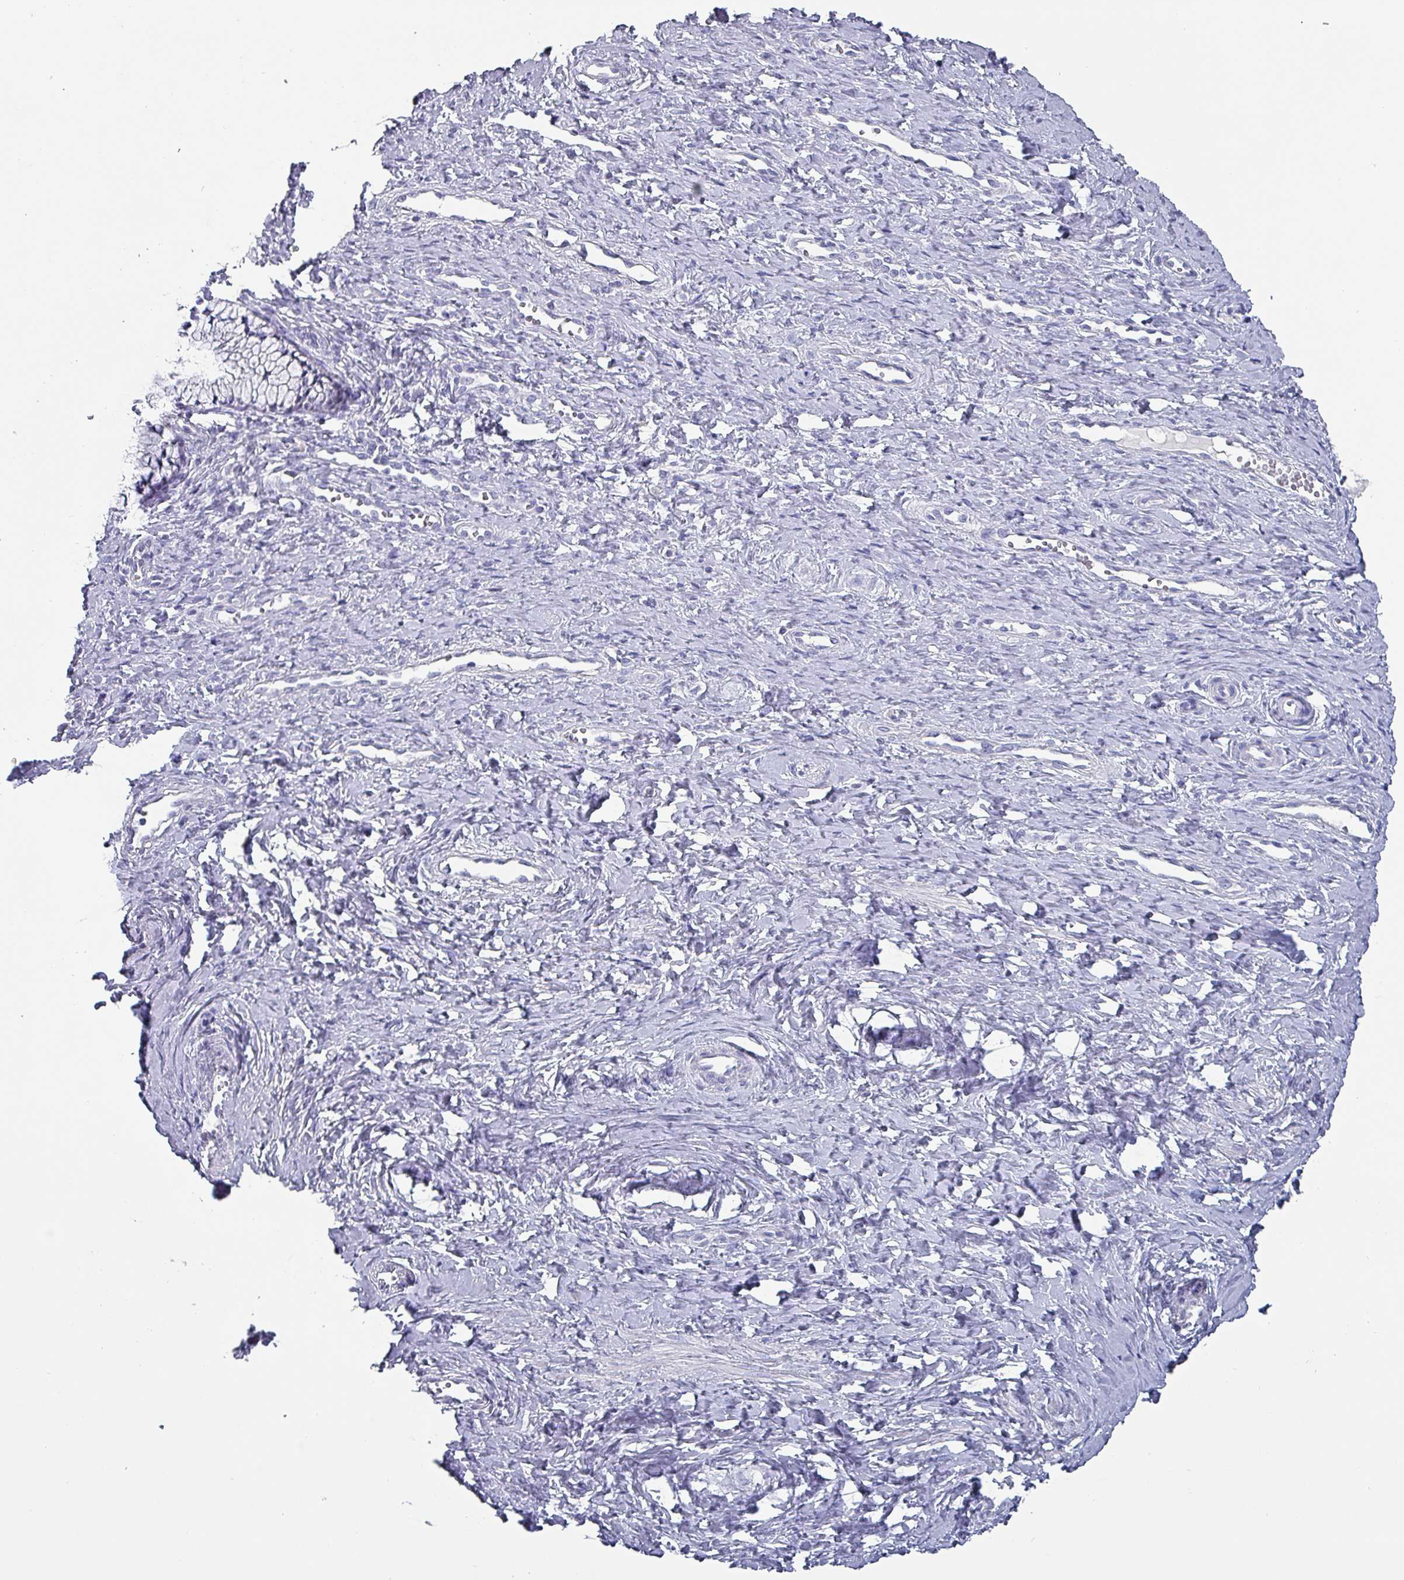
{"staining": {"intensity": "negative", "quantity": "none", "location": "none"}, "tissue": "cervix", "cell_type": "Glandular cells", "image_type": "normal", "snomed": [{"axis": "morphology", "description": "Normal tissue, NOS"}, {"axis": "topography", "description": "Cervix"}], "caption": "A photomicrograph of cervix stained for a protein reveals no brown staining in glandular cells. Brightfield microscopy of IHC stained with DAB (3,3'-diaminobenzidine) (brown) and hematoxylin (blue), captured at high magnification.", "gene": "INS", "patient": {"sex": "female", "age": 36}}